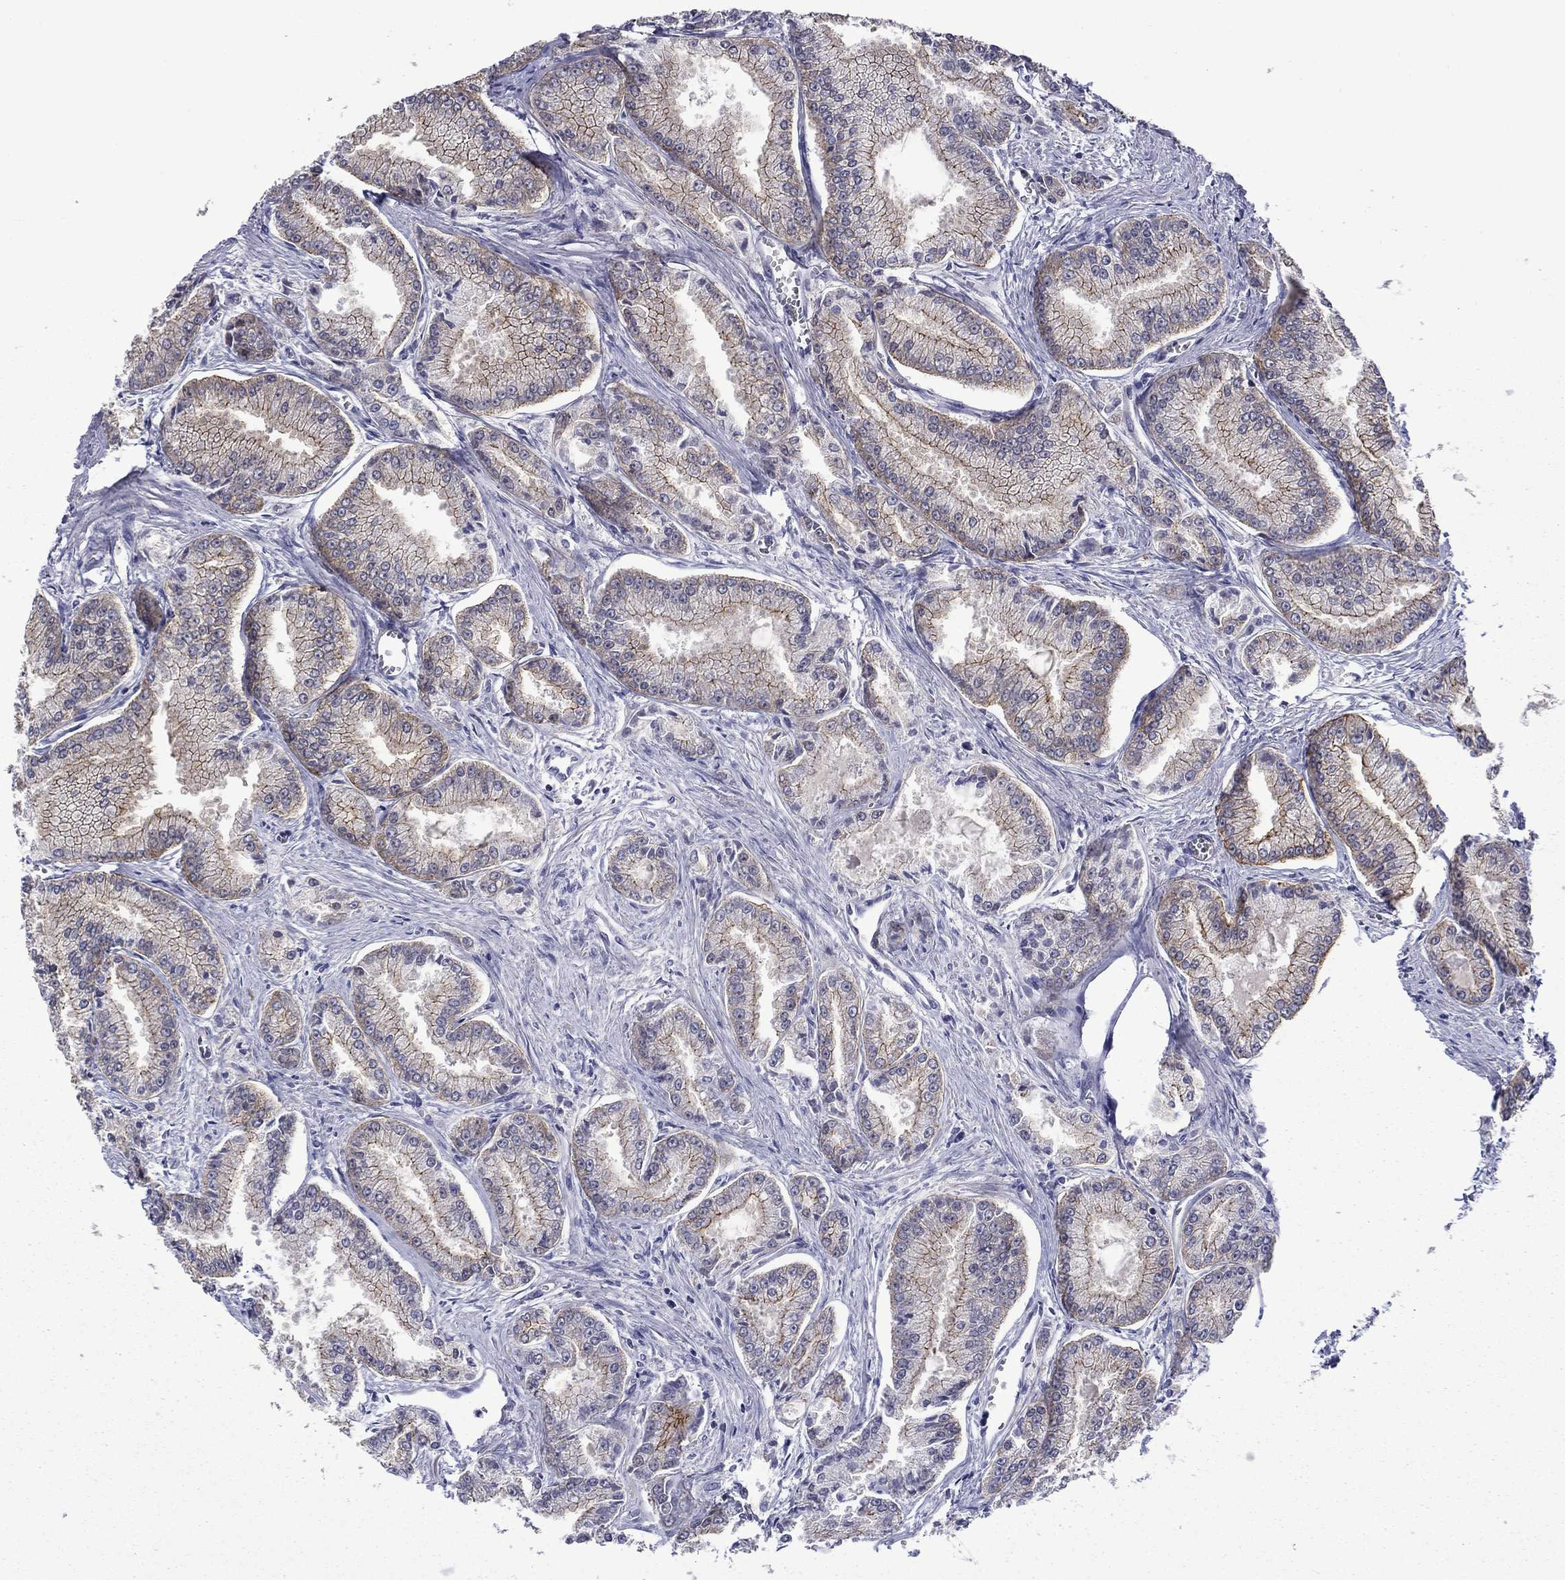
{"staining": {"intensity": "strong", "quantity": "25%-75%", "location": "cytoplasmic/membranous"}, "tissue": "prostate cancer", "cell_type": "Tumor cells", "image_type": "cancer", "snomed": [{"axis": "morphology", "description": "Adenocarcinoma, NOS"}, {"axis": "morphology", "description": "Adenocarcinoma, High grade"}, {"axis": "topography", "description": "Prostate"}], "caption": "Brown immunohistochemical staining in prostate cancer (adenocarcinoma) reveals strong cytoplasmic/membranous positivity in about 25%-75% of tumor cells.", "gene": "LMO7", "patient": {"sex": "male", "age": 70}}